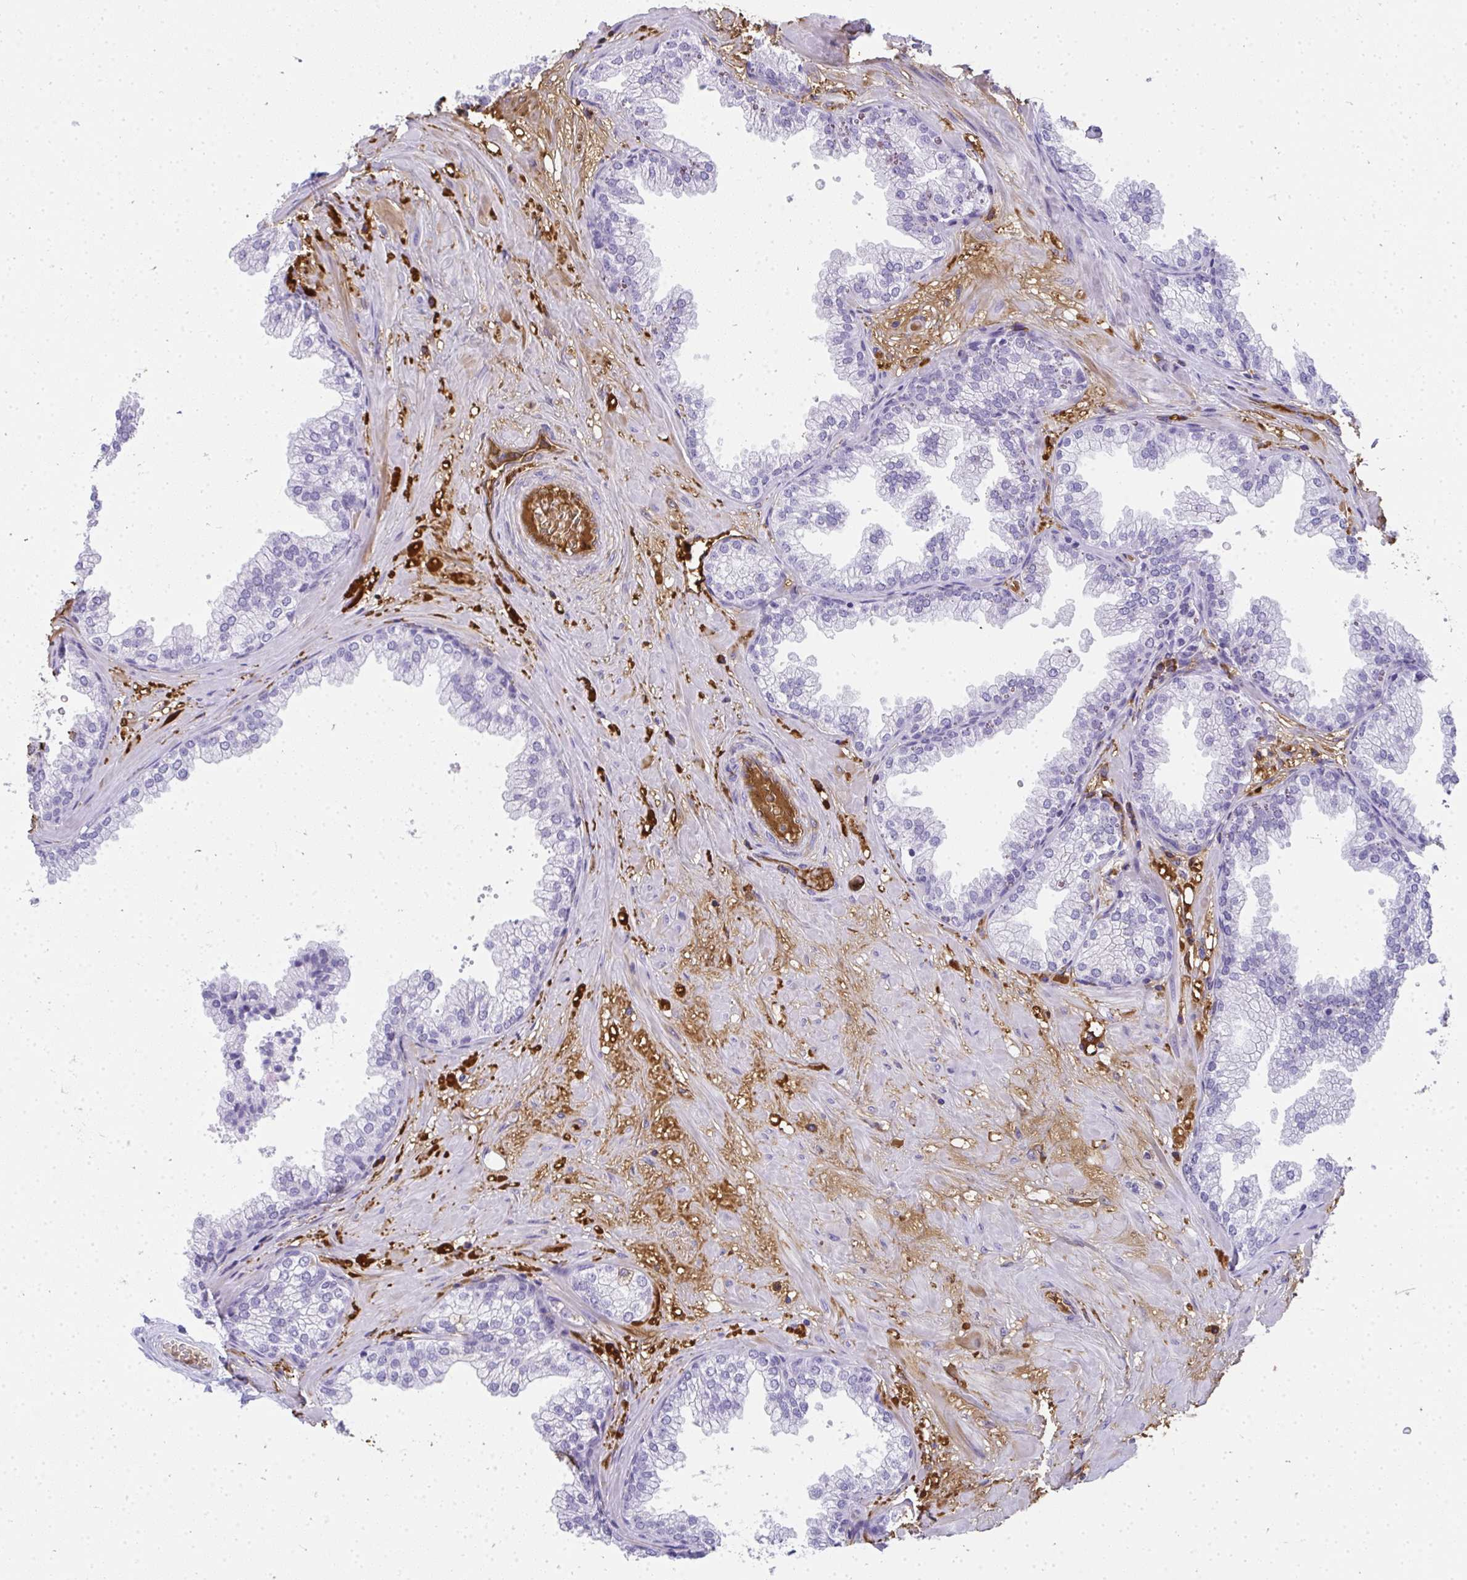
{"staining": {"intensity": "negative", "quantity": "none", "location": "none"}, "tissue": "prostate", "cell_type": "Glandular cells", "image_type": "normal", "snomed": [{"axis": "morphology", "description": "Normal tissue, NOS"}, {"axis": "topography", "description": "Prostate"}], "caption": "Immunohistochemical staining of normal human prostate demonstrates no significant staining in glandular cells.", "gene": "ZSWIM3", "patient": {"sex": "male", "age": 37}}